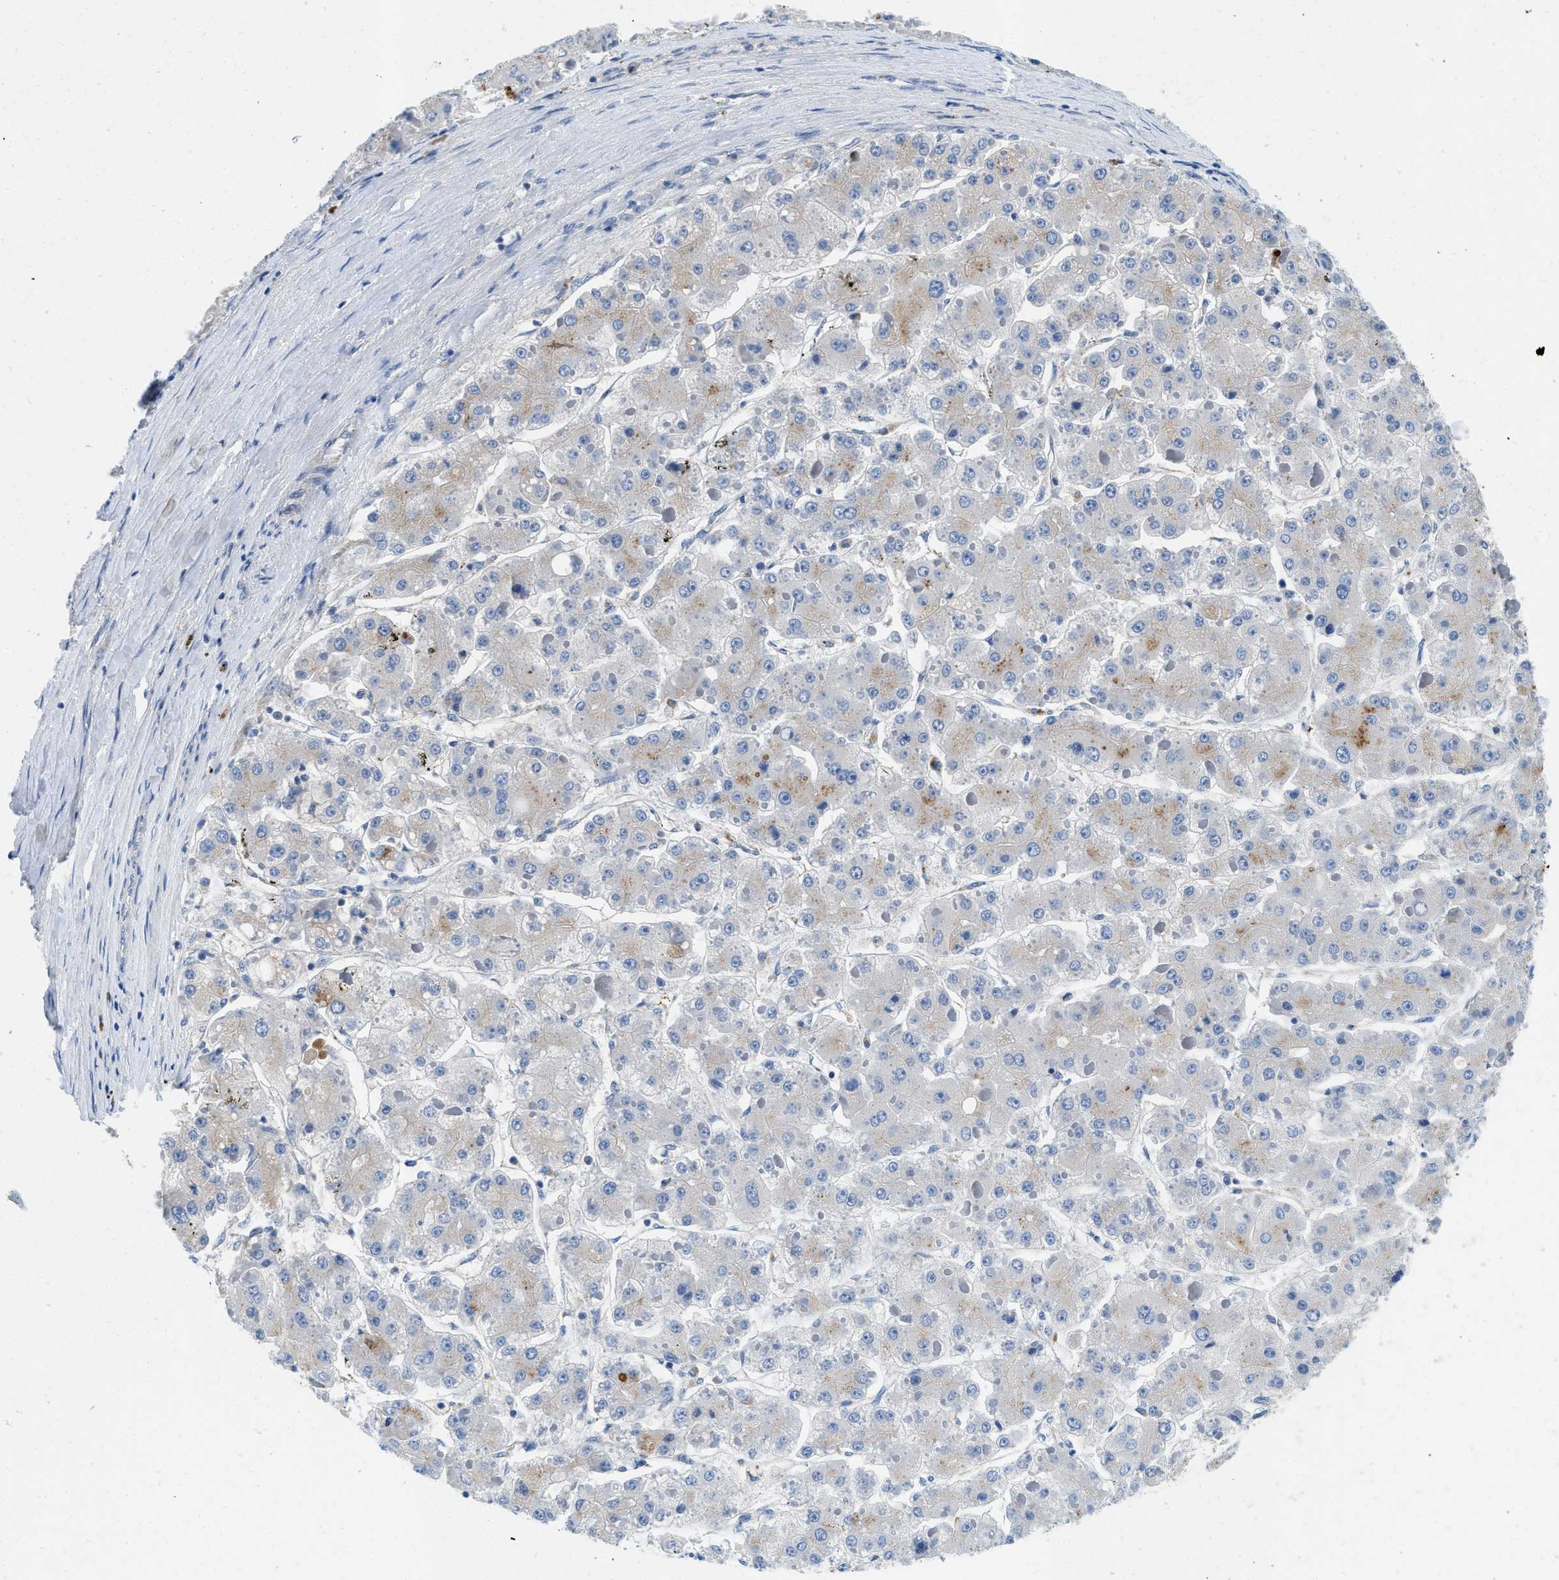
{"staining": {"intensity": "moderate", "quantity": "<25%", "location": "cytoplasmic/membranous"}, "tissue": "liver cancer", "cell_type": "Tumor cells", "image_type": "cancer", "snomed": [{"axis": "morphology", "description": "Carcinoma, Hepatocellular, NOS"}, {"axis": "topography", "description": "Liver"}], "caption": "A low amount of moderate cytoplasmic/membranous positivity is identified in about <25% of tumor cells in liver cancer (hepatocellular carcinoma) tissue.", "gene": "TSPAN3", "patient": {"sex": "female", "age": 73}}